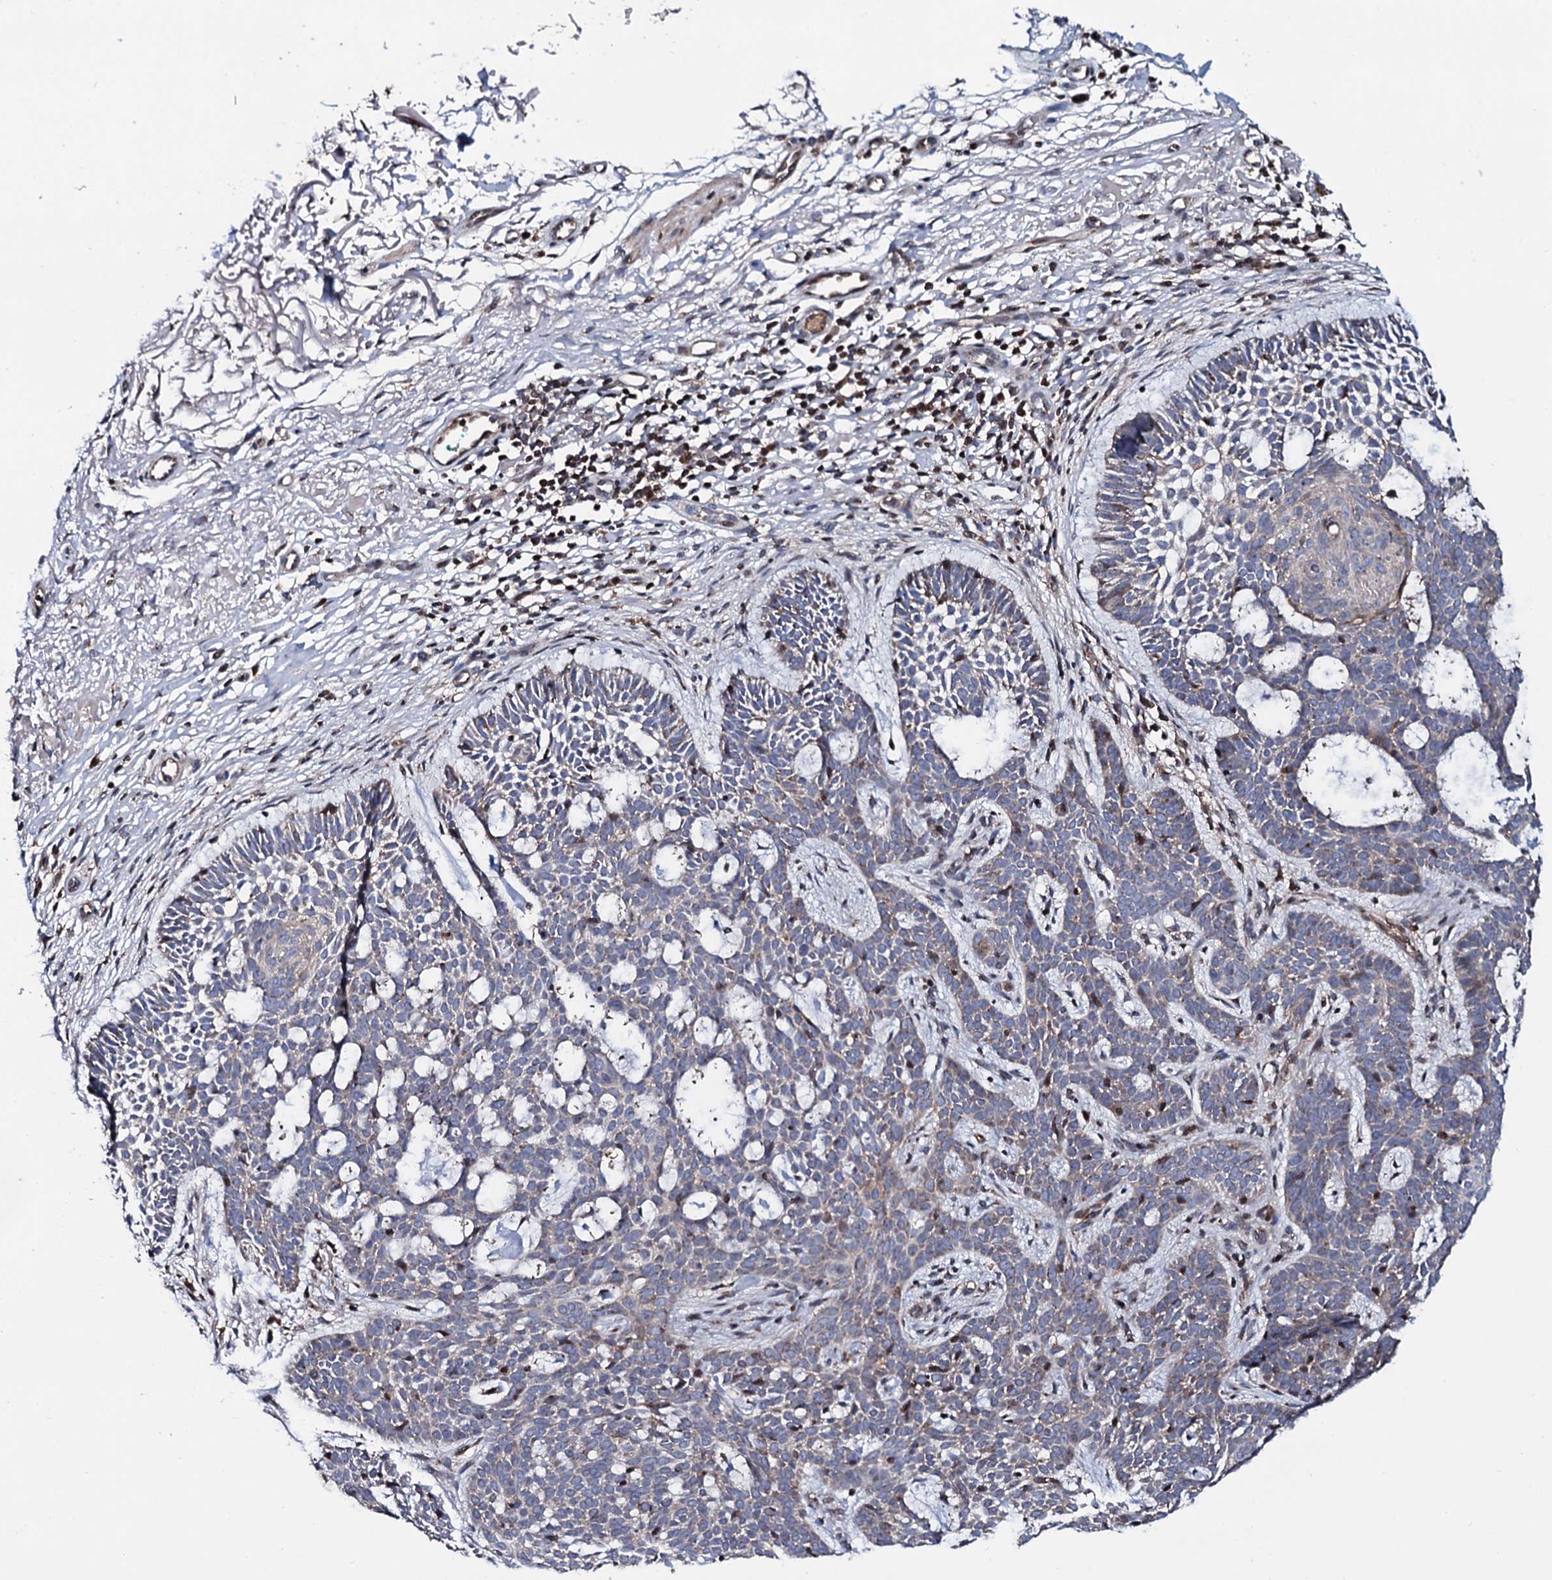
{"staining": {"intensity": "weak", "quantity": "<25%", "location": "cytoplasmic/membranous"}, "tissue": "skin cancer", "cell_type": "Tumor cells", "image_type": "cancer", "snomed": [{"axis": "morphology", "description": "Basal cell carcinoma"}, {"axis": "topography", "description": "Skin"}], "caption": "This is a photomicrograph of immunohistochemistry staining of basal cell carcinoma (skin), which shows no expression in tumor cells. (DAB IHC visualized using brightfield microscopy, high magnification).", "gene": "PLET1", "patient": {"sex": "male", "age": 85}}